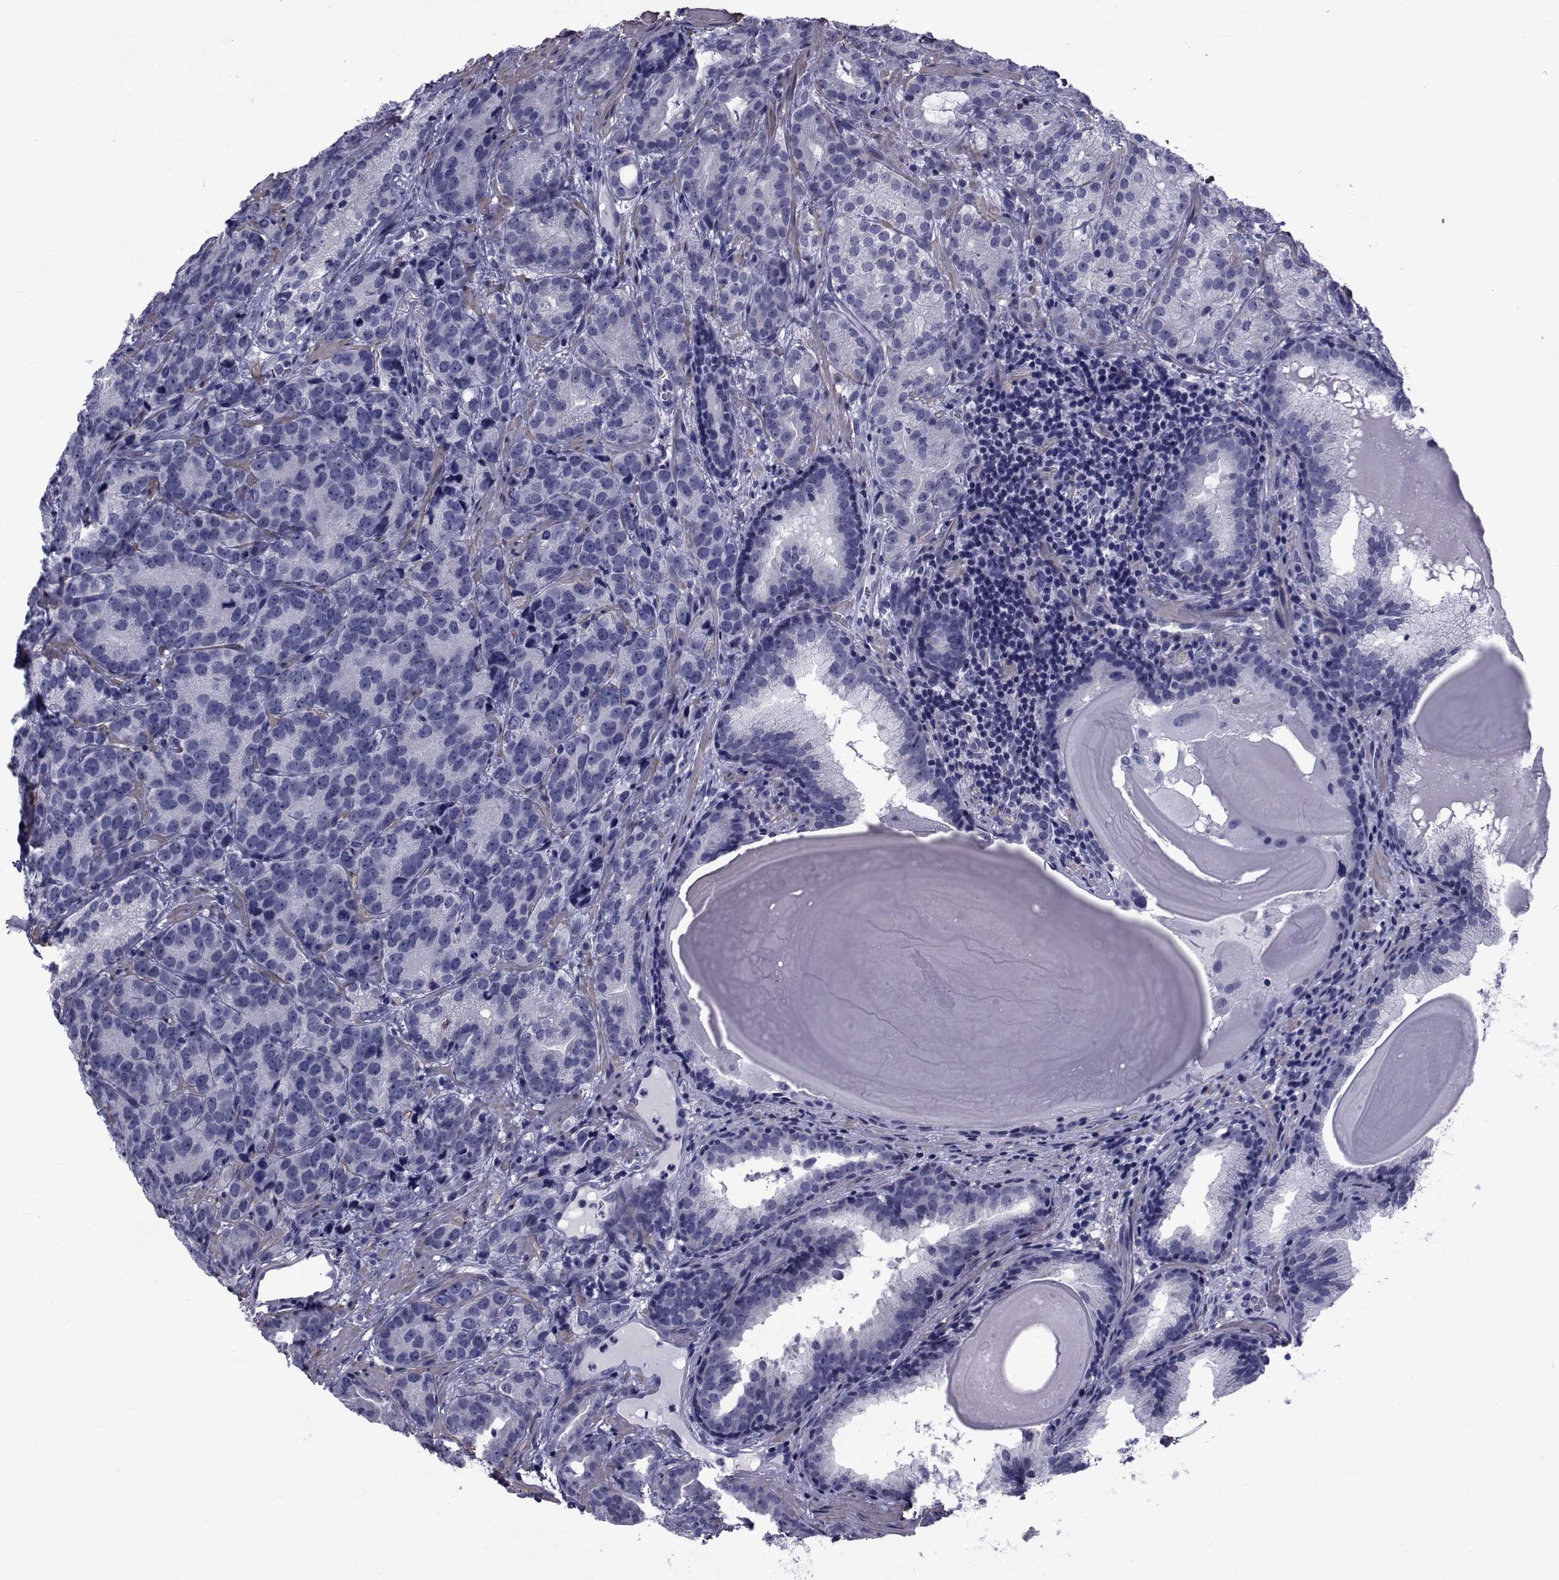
{"staining": {"intensity": "negative", "quantity": "none", "location": "none"}, "tissue": "prostate cancer", "cell_type": "Tumor cells", "image_type": "cancer", "snomed": [{"axis": "morphology", "description": "Adenocarcinoma, NOS"}, {"axis": "topography", "description": "Prostate"}], "caption": "Prostate cancer (adenocarcinoma) stained for a protein using immunohistochemistry (IHC) displays no positivity tumor cells.", "gene": "GKAP1", "patient": {"sex": "male", "age": 71}}